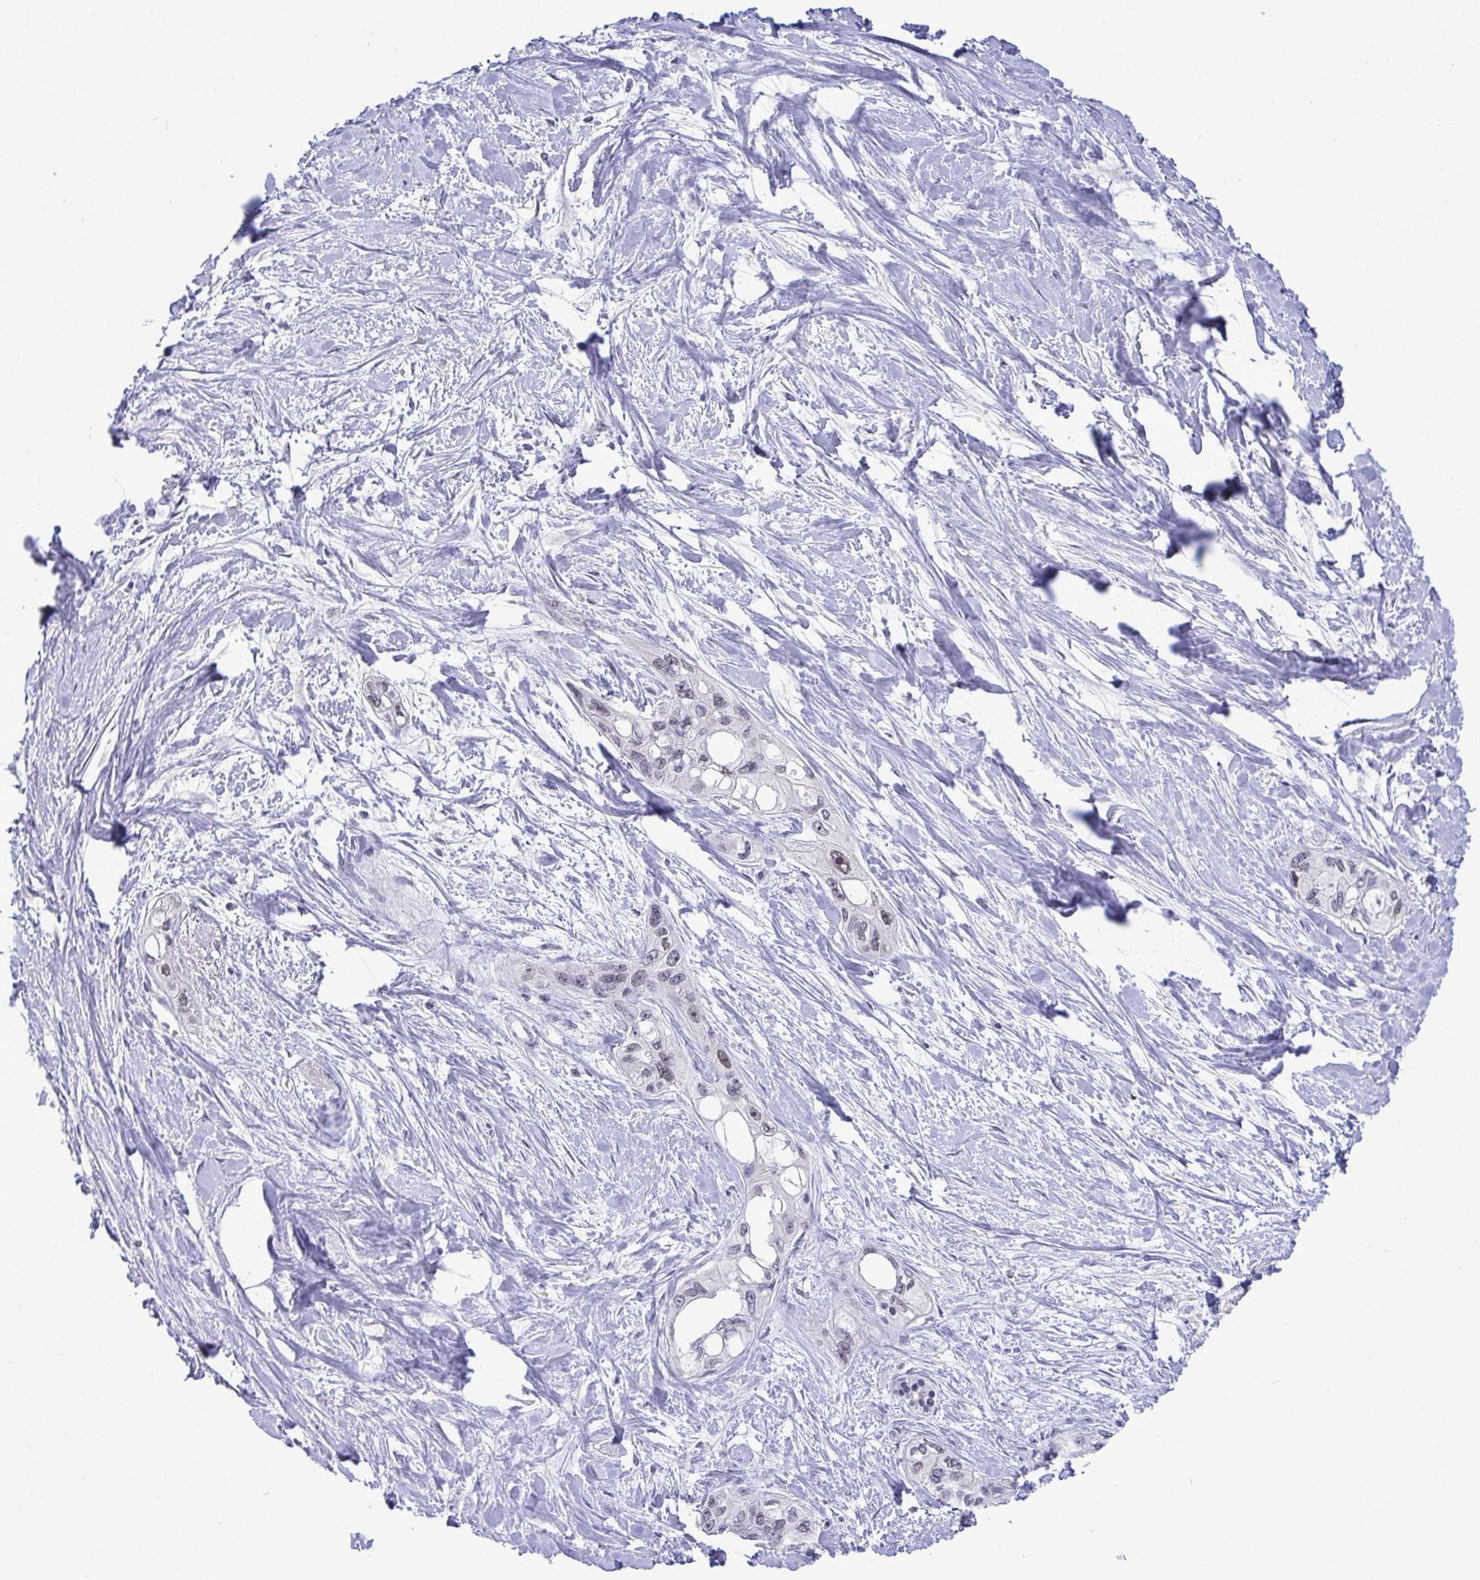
{"staining": {"intensity": "negative", "quantity": "none", "location": "none"}, "tissue": "pancreatic cancer", "cell_type": "Tumor cells", "image_type": "cancer", "snomed": [{"axis": "morphology", "description": "Adenocarcinoma, NOS"}, {"axis": "topography", "description": "Pancreas"}], "caption": "Tumor cells are negative for protein expression in human pancreatic cancer (adenocarcinoma).", "gene": "RFC4", "patient": {"sex": "female", "age": 50}}